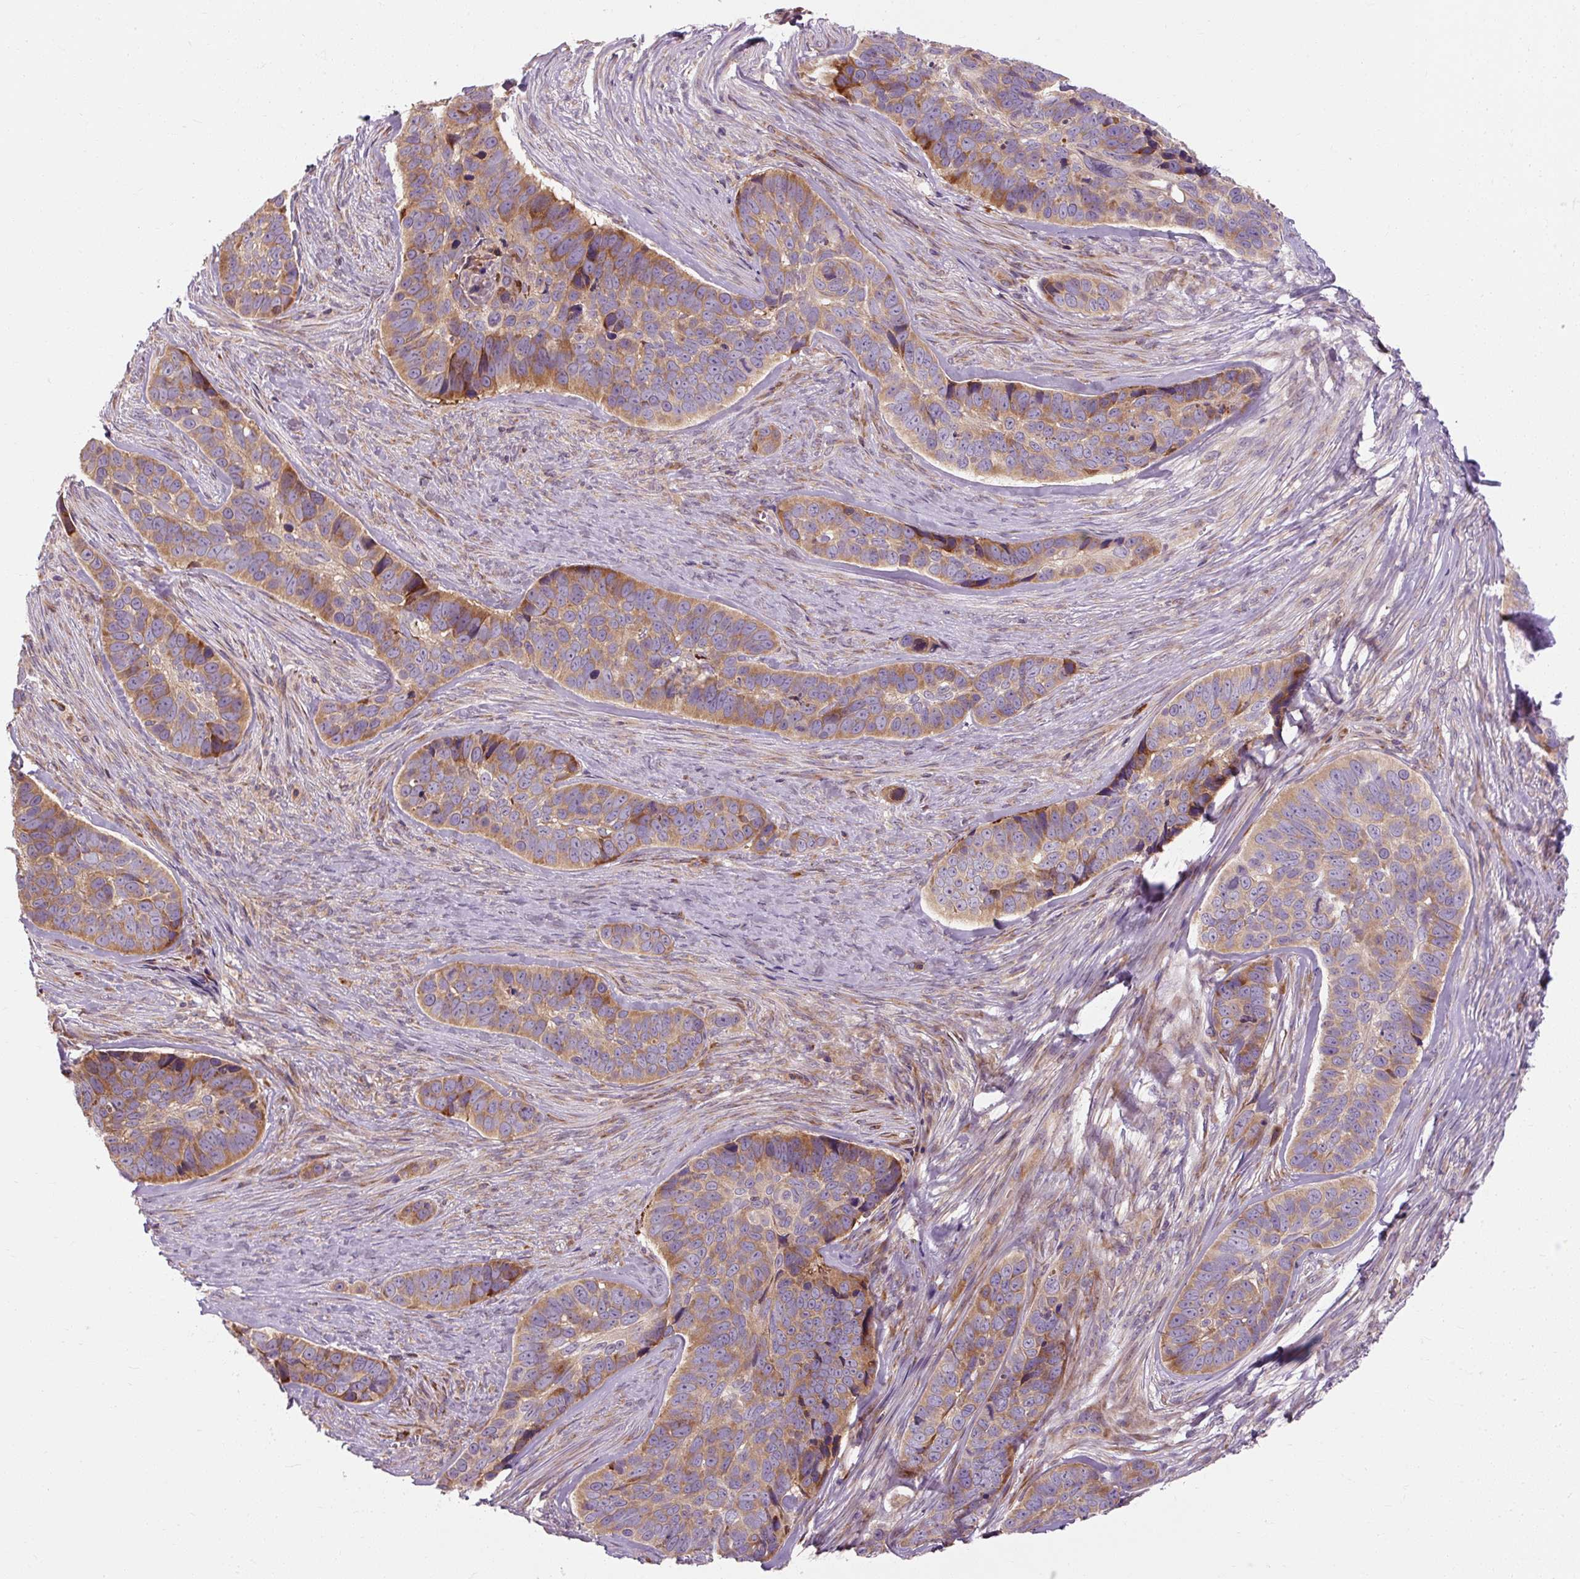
{"staining": {"intensity": "moderate", "quantity": ">75%", "location": "cytoplasmic/membranous"}, "tissue": "skin cancer", "cell_type": "Tumor cells", "image_type": "cancer", "snomed": [{"axis": "morphology", "description": "Basal cell carcinoma"}, {"axis": "topography", "description": "Skin"}], "caption": "An IHC photomicrograph of tumor tissue is shown. Protein staining in brown shows moderate cytoplasmic/membranous positivity in basal cell carcinoma (skin) within tumor cells. Using DAB (brown) and hematoxylin (blue) stains, captured at high magnification using brightfield microscopy.", "gene": "PRSS48", "patient": {"sex": "female", "age": 82}}